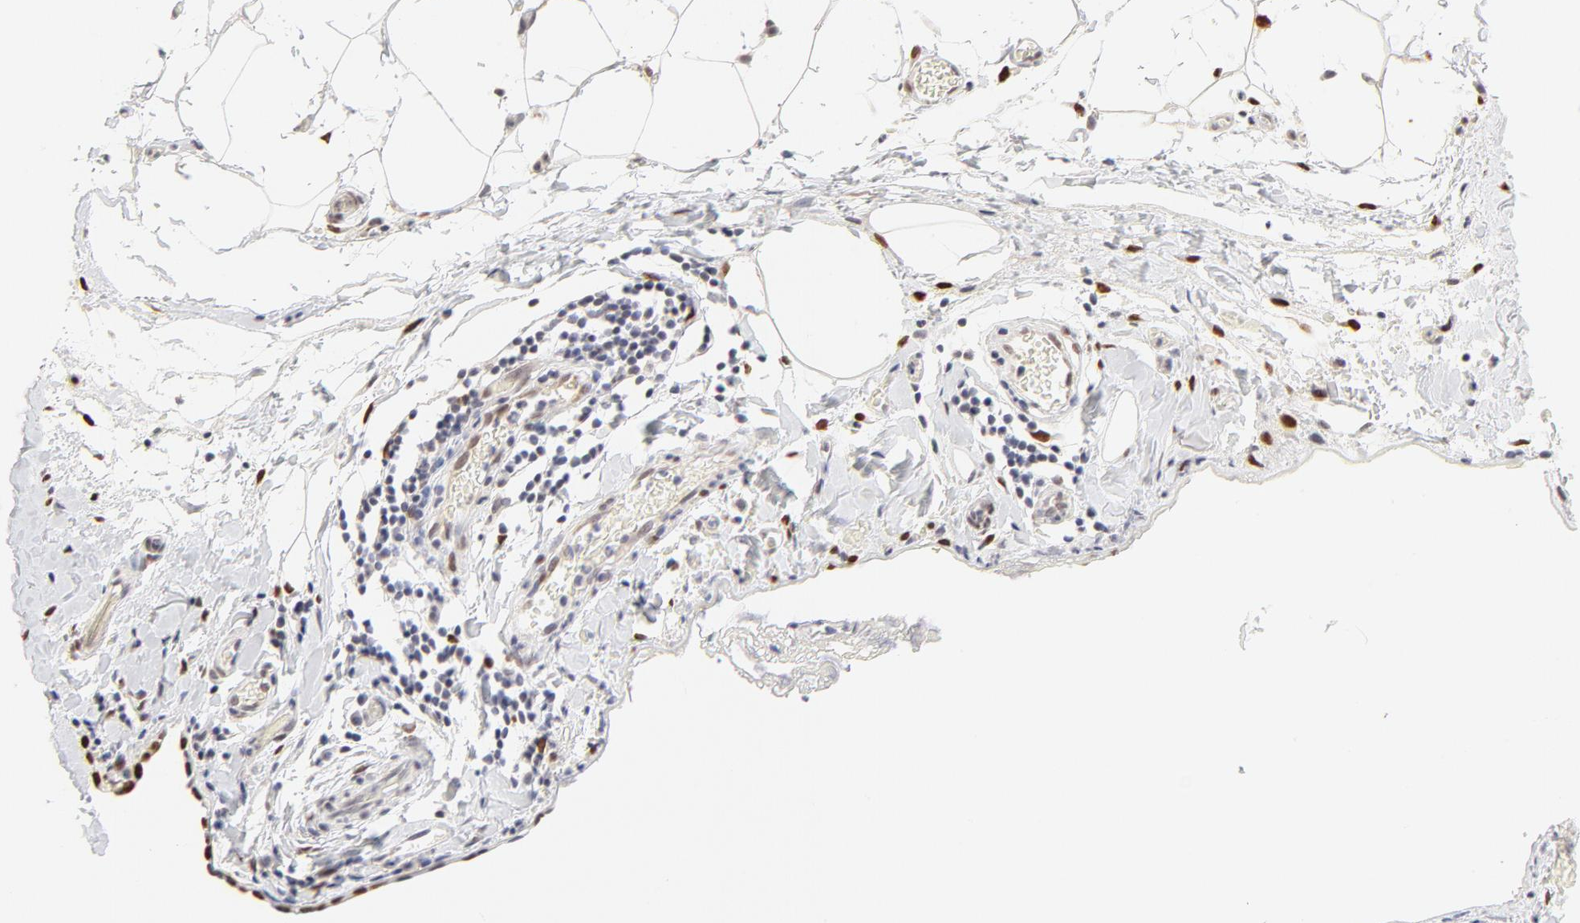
{"staining": {"intensity": "negative", "quantity": "none", "location": "none"}, "tissue": "stomach cancer", "cell_type": "Tumor cells", "image_type": "cancer", "snomed": [{"axis": "morphology", "description": "Adenocarcinoma, NOS"}, {"axis": "topography", "description": "Stomach, upper"}], "caption": "Immunohistochemistry of human stomach adenocarcinoma reveals no staining in tumor cells.", "gene": "PBX3", "patient": {"sex": "male", "age": 47}}